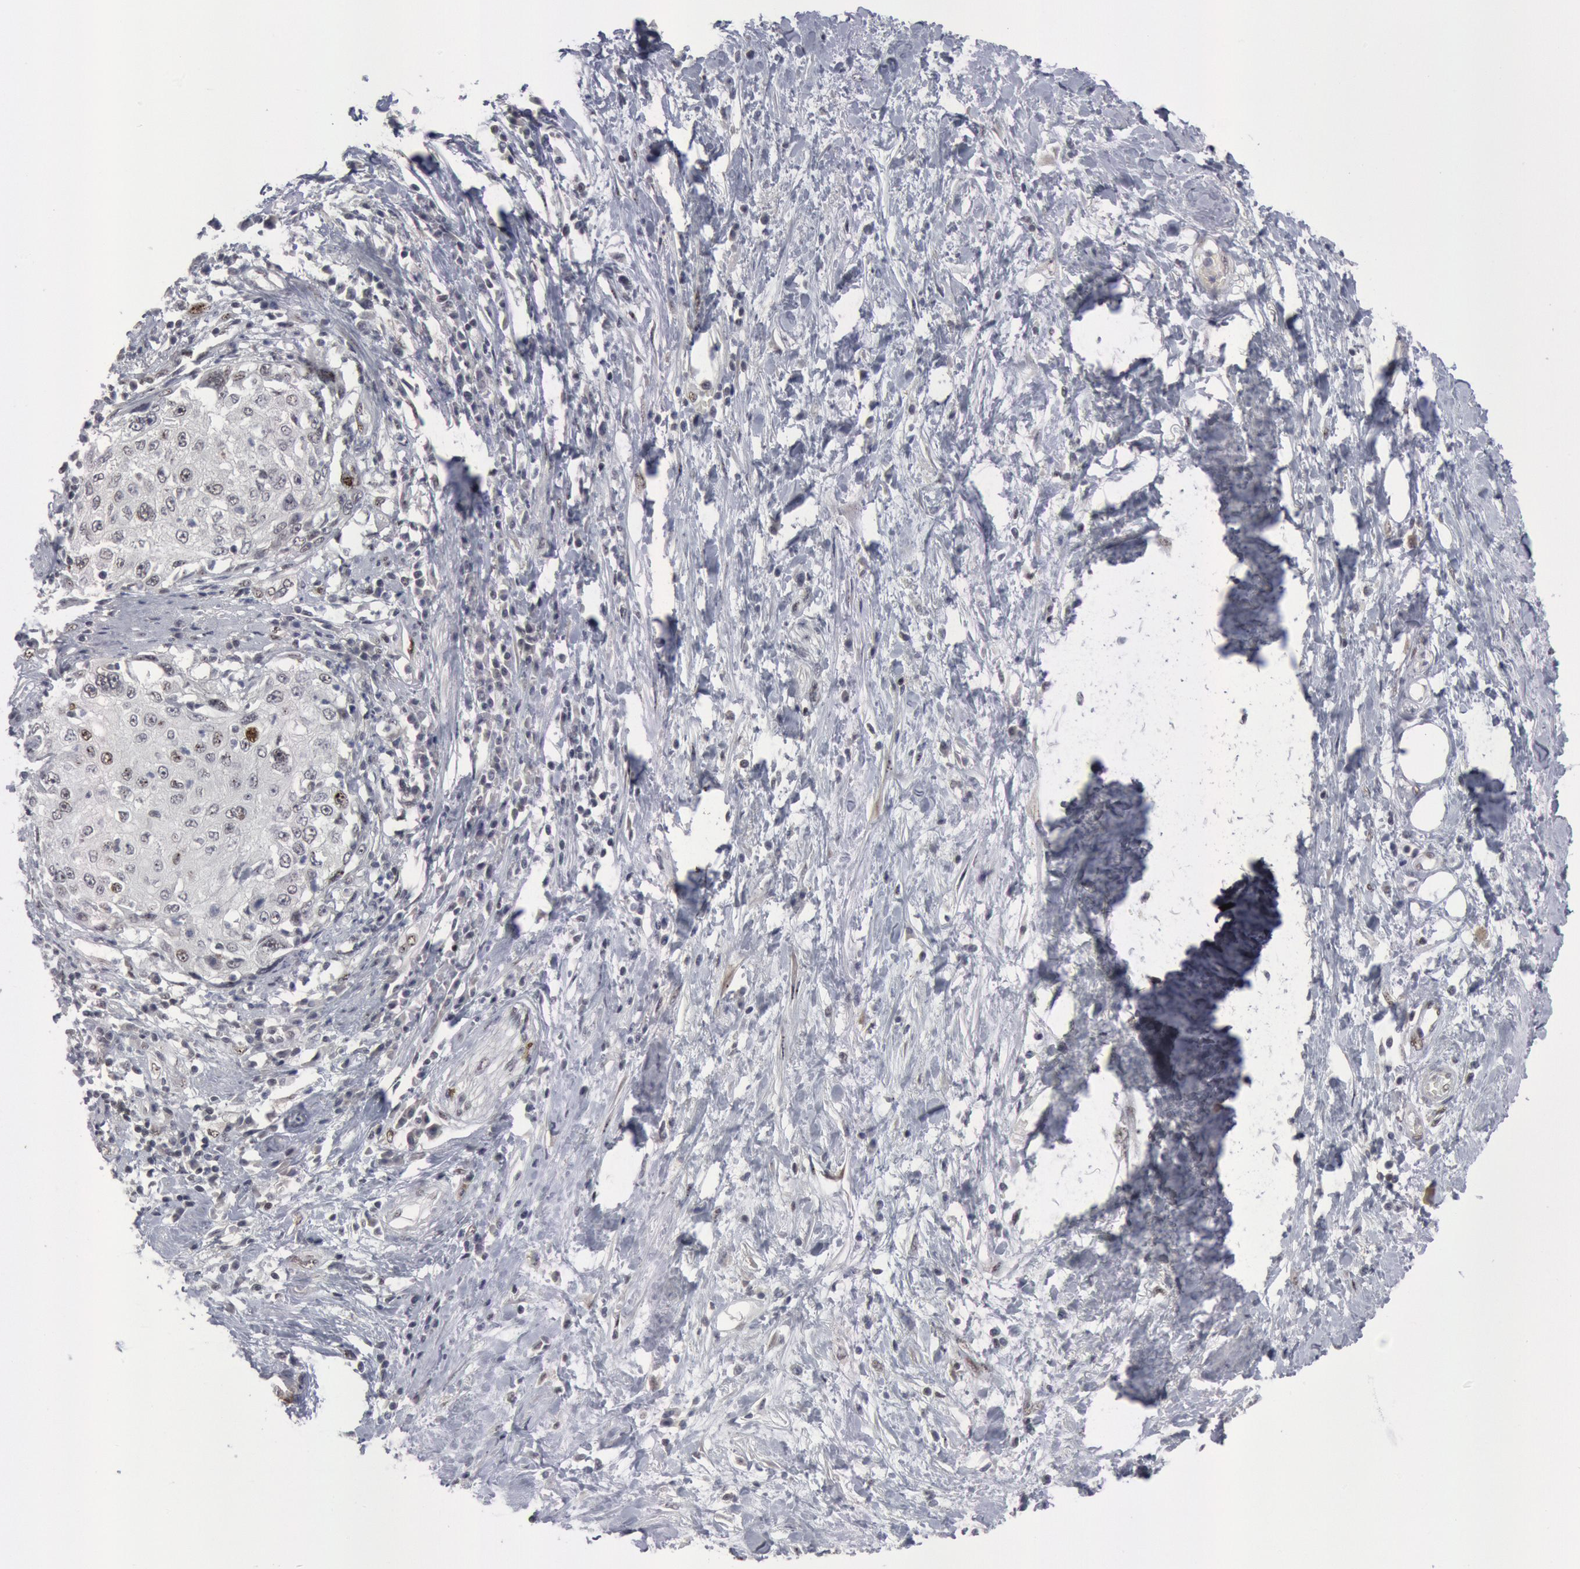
{"staining": {"intensity": "negative", "quantity": "none", "location": "none"}, "tissue": "cervical cancer", "cell_type": "Tumor cells", "image_type": "cancer", "snomed": [{"axis": "morphology", "description": "Squamous cell carcinoma, NOS"}, {"axis": "topography", "description": "Cervix"}], "caption": "The photomicrograph reveals no staining of tumor cells in squamous cell carcinoma (cervical). (DAB (3,3'-diaminobenzidine) immunohistochemistry visualized using brightfield microscopy, high magnification).", "gene": "FOXO1", "patient": {"sex": "female", "age": 57}}